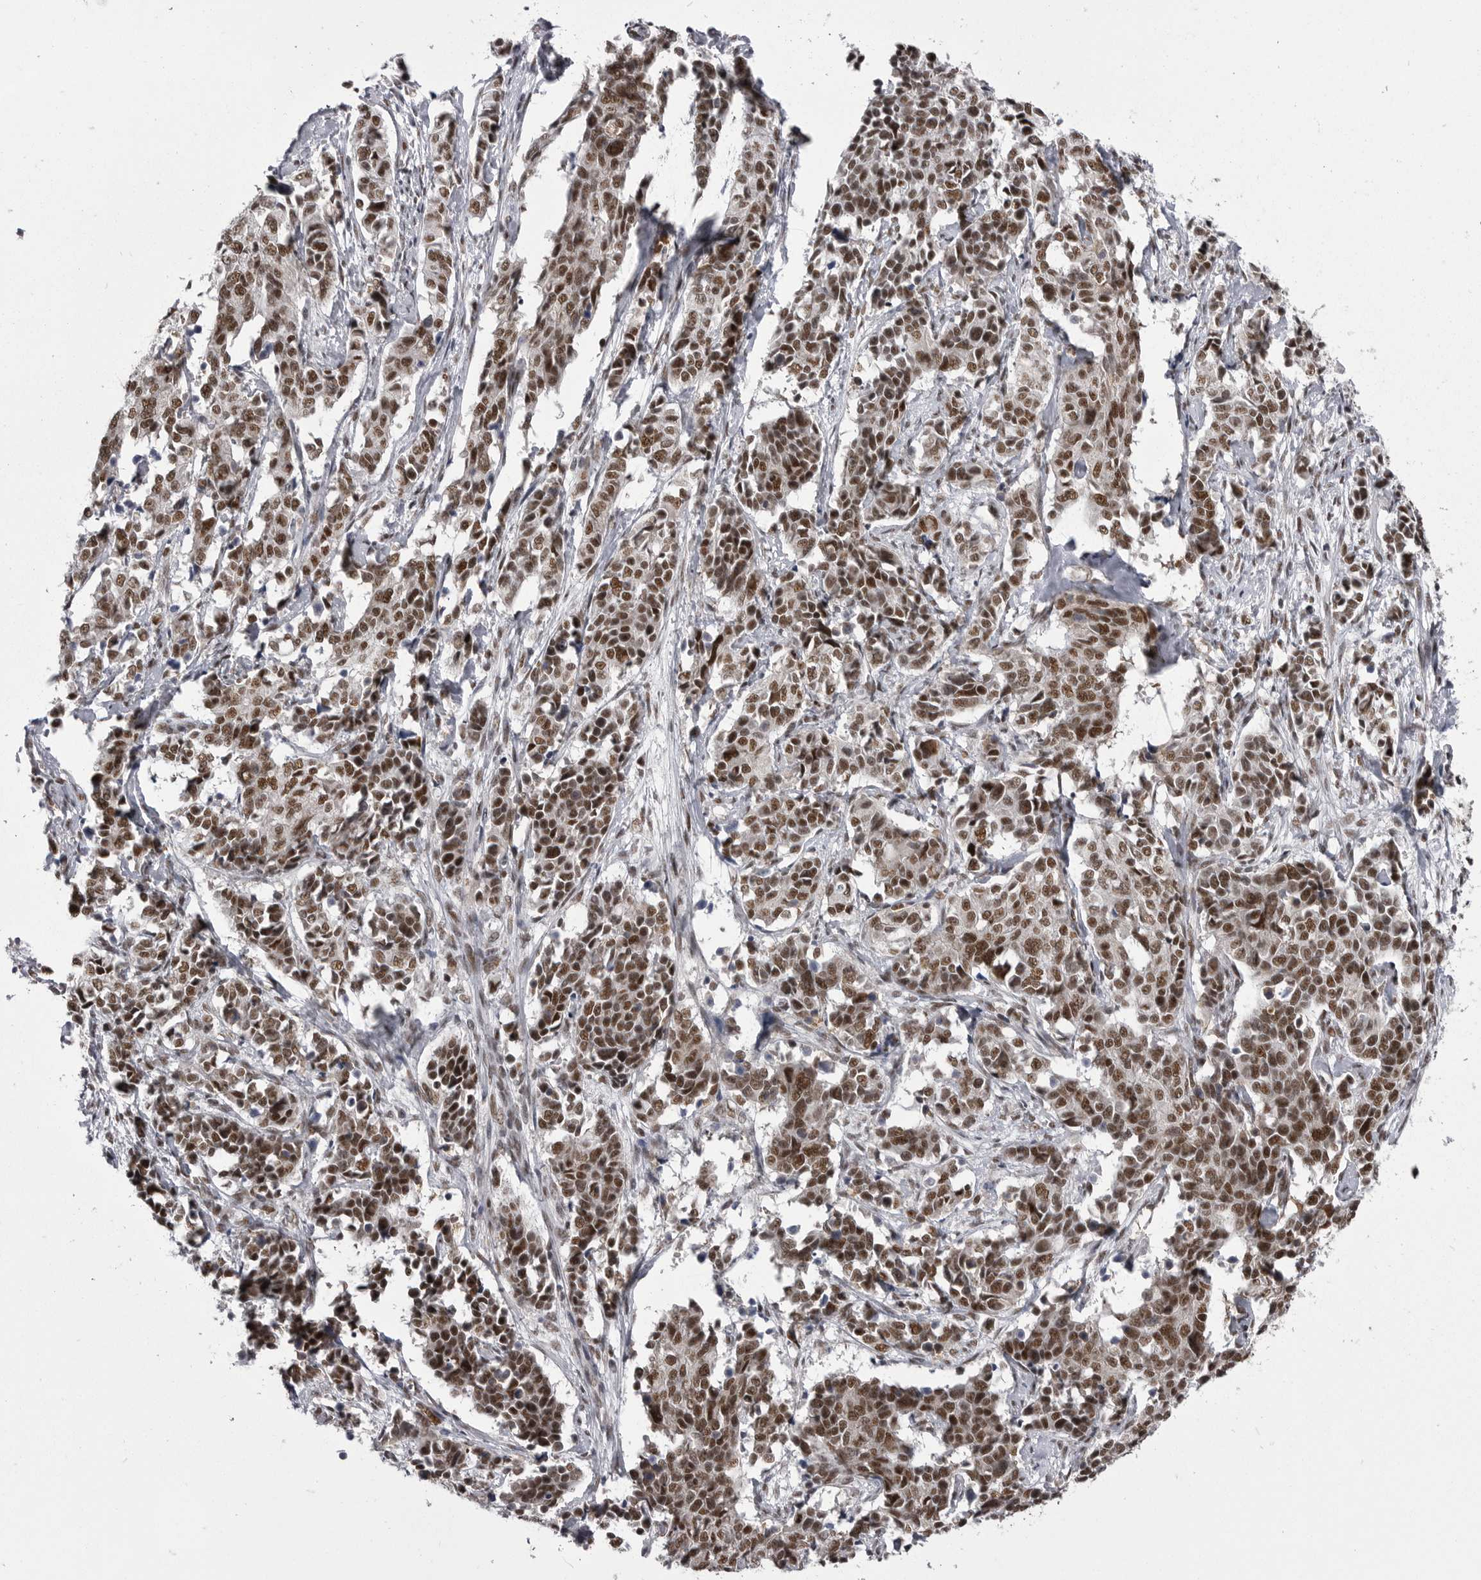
{"staining": {"intensity": "strong", "quantity": ">75%", "location": "nuclear"}, "tissue": "cervical cancer", "cell_type": "Tumor cells", "image_type": "cancer", "snomed": [{"axis": "morphology", "description": "Normal tissue, NOS"}, {"axis": "morphology", "description": "Squamous cell carcinoma, NOS"}, {"axis": "topography", "description": "Cervix"}], "caption": "Immunohistochemistry (IHC) of cervical cancer (squamous cell carcinoma) demonstrates high levels of strong nuclear staining in about >75% of tumor cells. The staining is performed using DAB (3,3'-diaminobenzidine) brown chromogen to label protein expression. The nuclei are counter-stained blue using hematoxylin.", "gene": "MEPCE", "patient": {"sex": "female", "age": 35}}